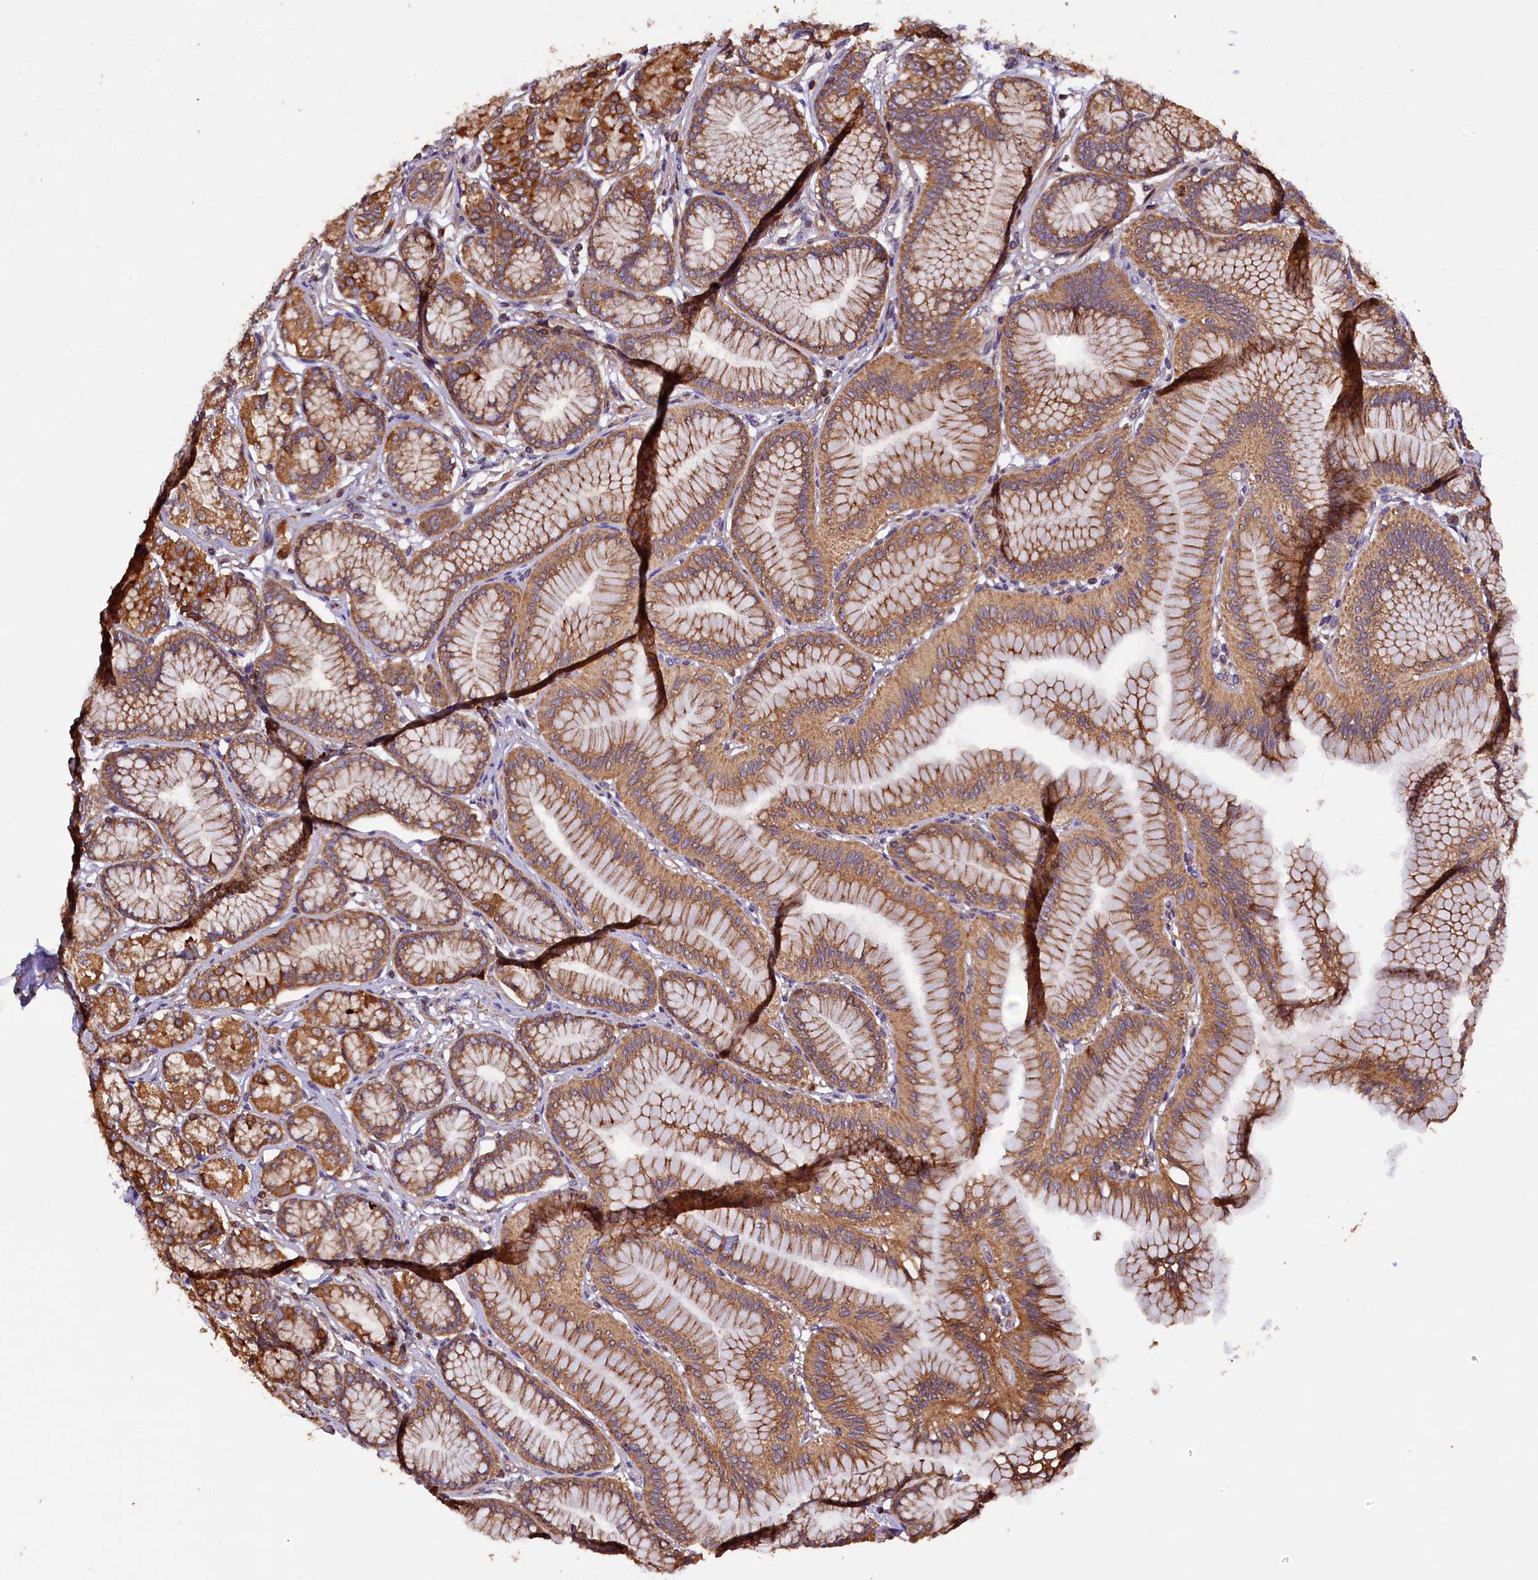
{"staining": {"intensity": "strong", "quantity": ">75%", "location": "cytoplasmic/membranous"}, "tissue": "stomach", "cell_type": "Glandular cells", "image_type": "normal", "snomed": [{"axis": "morphology", "description": "Normal tissue, NOS"}, {"axis": "morphology", "description": "Adenocarcinoma, NOS"}, {"axis": "morphology", "description": "Adenocarcinoma, High grade"}, {"axis": "topography", "description": "Stomach, upper"}, {"axis": "topography", "description": "Stomach"}], "caption": "This is a micrograph of immunohistochemistry (IHC) staining of normal stomach, which shows strong expression in the cytoplasmic/membranous of glandular cells.", "gene": "KLC2", "patient": {"sex": "female", "age": 65}}